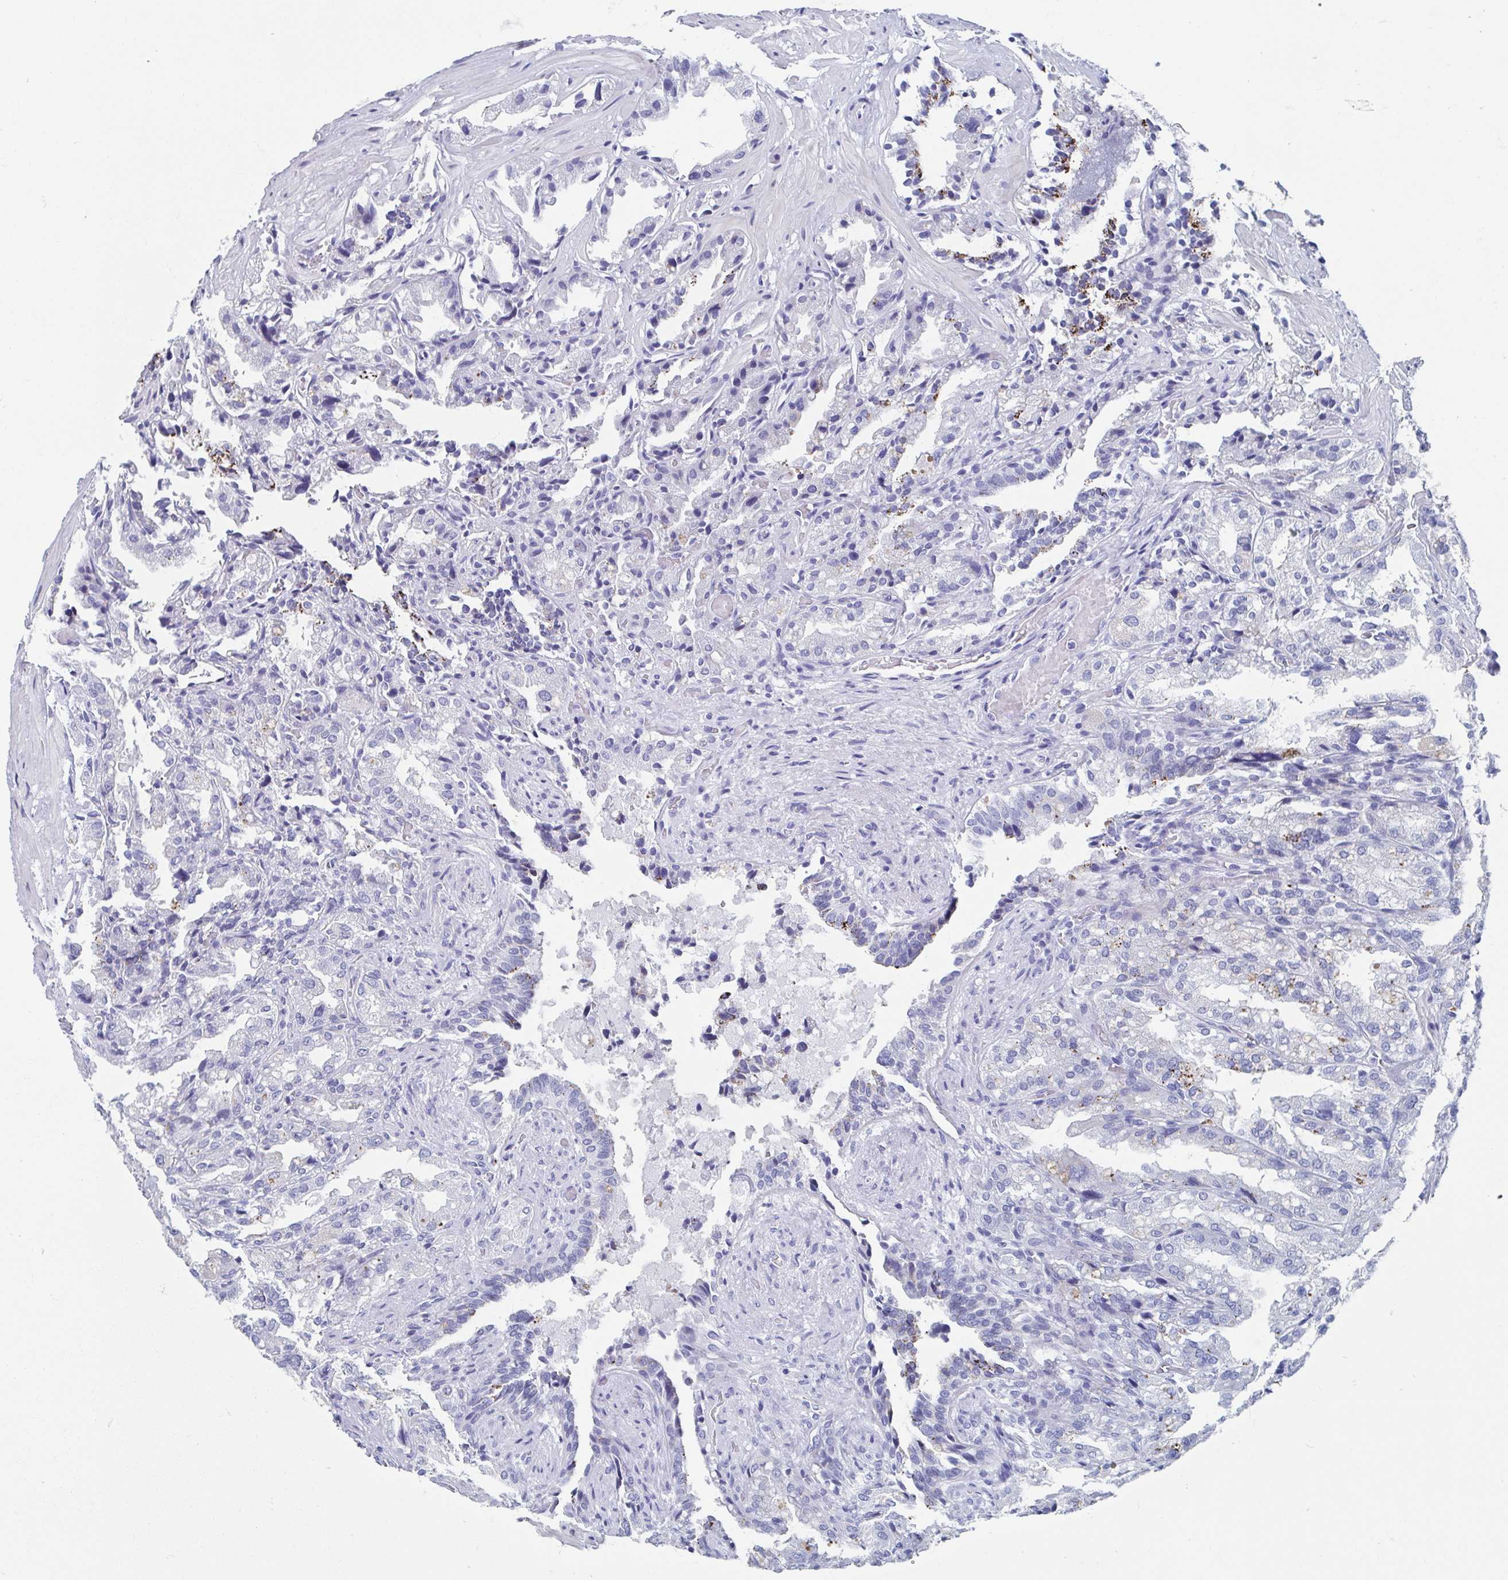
{"staining": {"intensity": "negative", "quantity": "none", "location": "none"}, "tissue": "seminal vesicle", "cell_type": "Glandular cells", "image_type": "normal", "snomed": [{"axis": "morphology", "description": "Normal tissue, NOS"}, {"axis": "topography", "description": "Seminal veicle"}], "caption": "IHC histopathology image of benign seminal vesicle: seminal vesicle stained with DAB (3,3'-diaminobenzidine) demonstrates no significant protein expression in glandular cells. (Stains: DAB immunohistochemistry (IHC) with hematoxylin counter stain, Microscopy: brightfield microscopy at high magnification).", "gene": "SHCBP1L", "patient": {"sex": "male", "age": 57}}